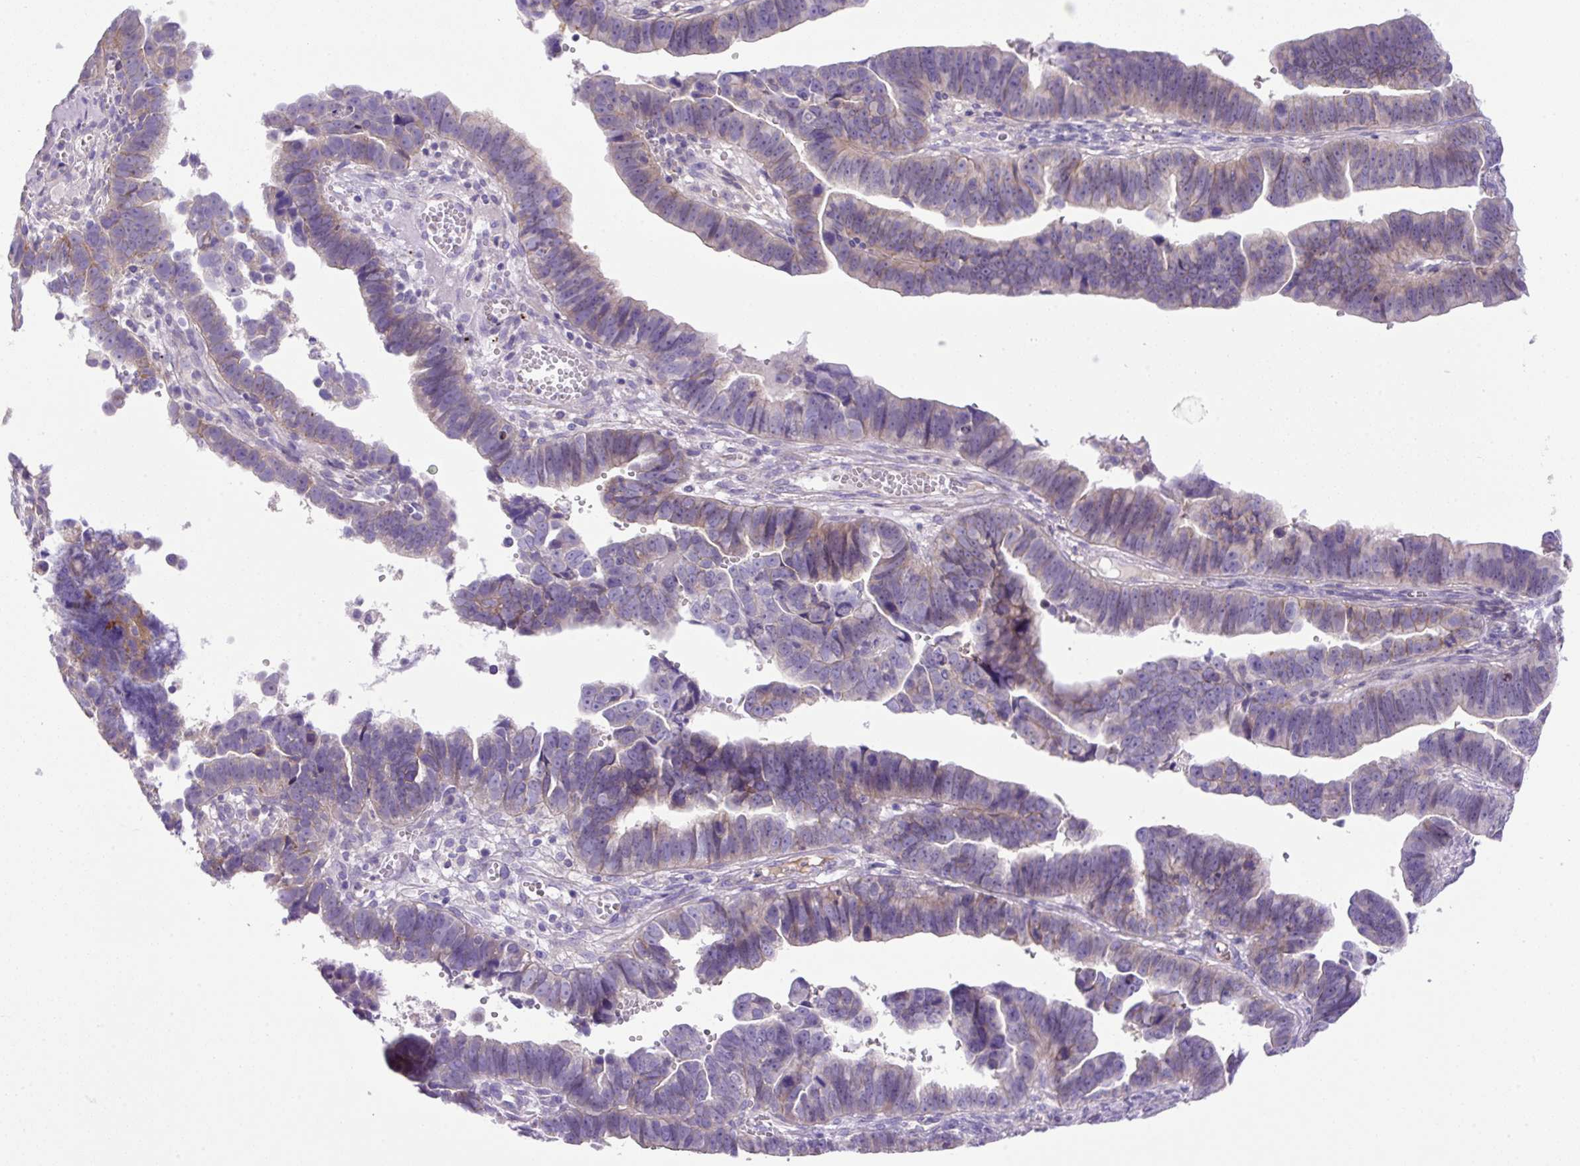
{"staining": {"intensity": "weak", "quantity": "<25%", "location": "cytoplasmic/membranous"}, "tissue": "endometrial cancer", "cell_type": "Tumor cells", "image_type": "cancer", "snomed": [{"axis": "morphology", "description": "Adenocarcinoma, NOS"}, {"axis": "topography", "description": "Endometrium"}], "caption": "An image of human adenocarcinoma (endometrial) is negative for staining in tumor cells. (Brightfield microscopy of DAB (3,3'-diaminobenzidine) immunohistochemistry at high magnification).", "gene": "NPTN", "patient": {"sex": "female", "age": 75}}